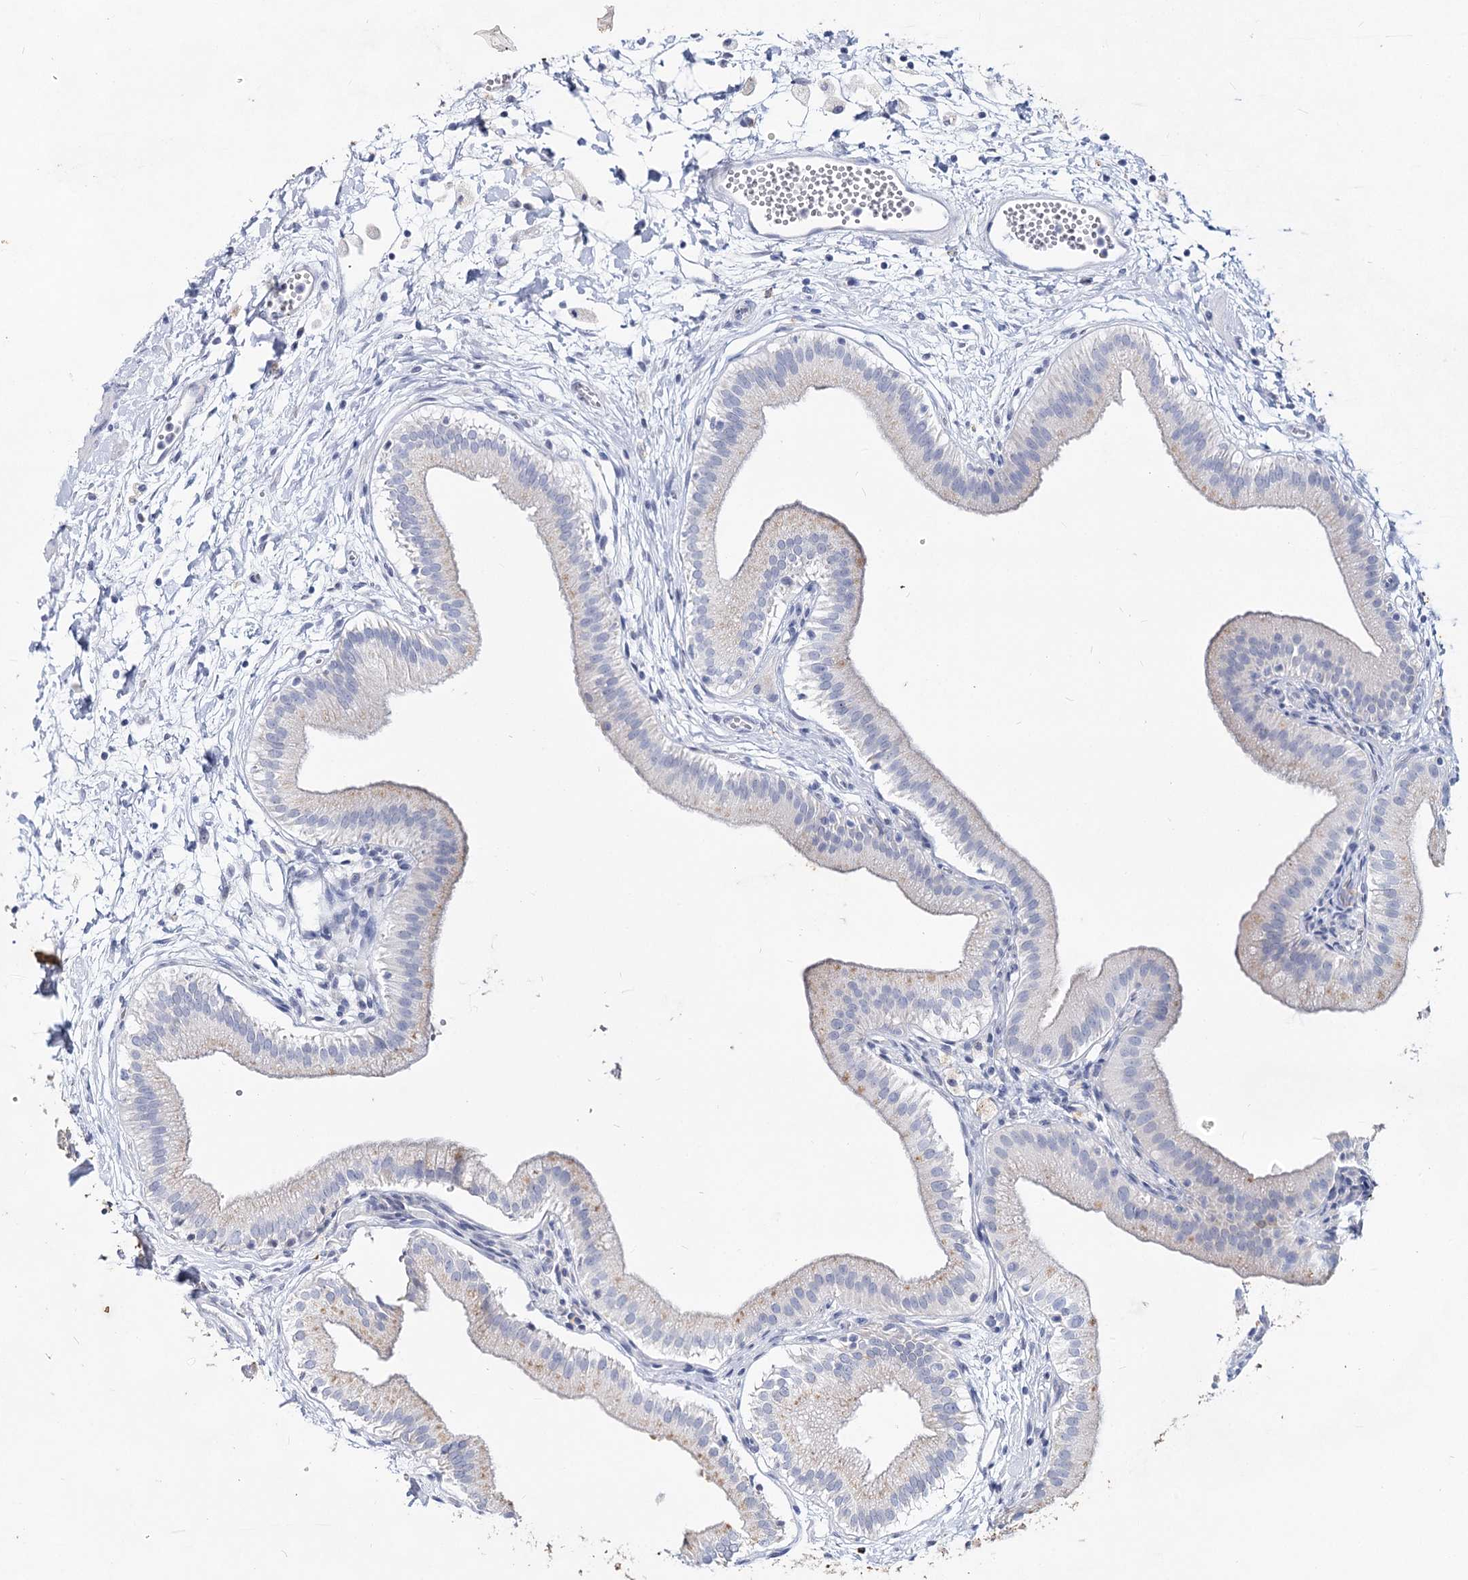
{"staining": {"intensity": "negative", "quantity": "none", "location": "none"}, "tissue": "gallbladder", "cell_type": "Glandular cells", "image_type": "normal", "snomed": [{"axis": "morphology", "description": "Normal tissue, NOS"}, {"axis": "topography", "description": "Gallbladder"}], "caption": "Immunohistochemistry (IHC) photomicrograph of unremarkable gallbladder: human gallbladder stained with DAB reveals no significant protein positivity in glandular cells.", "gene": "CCDC73", "patient": {"sex": "male", "age": 55}}